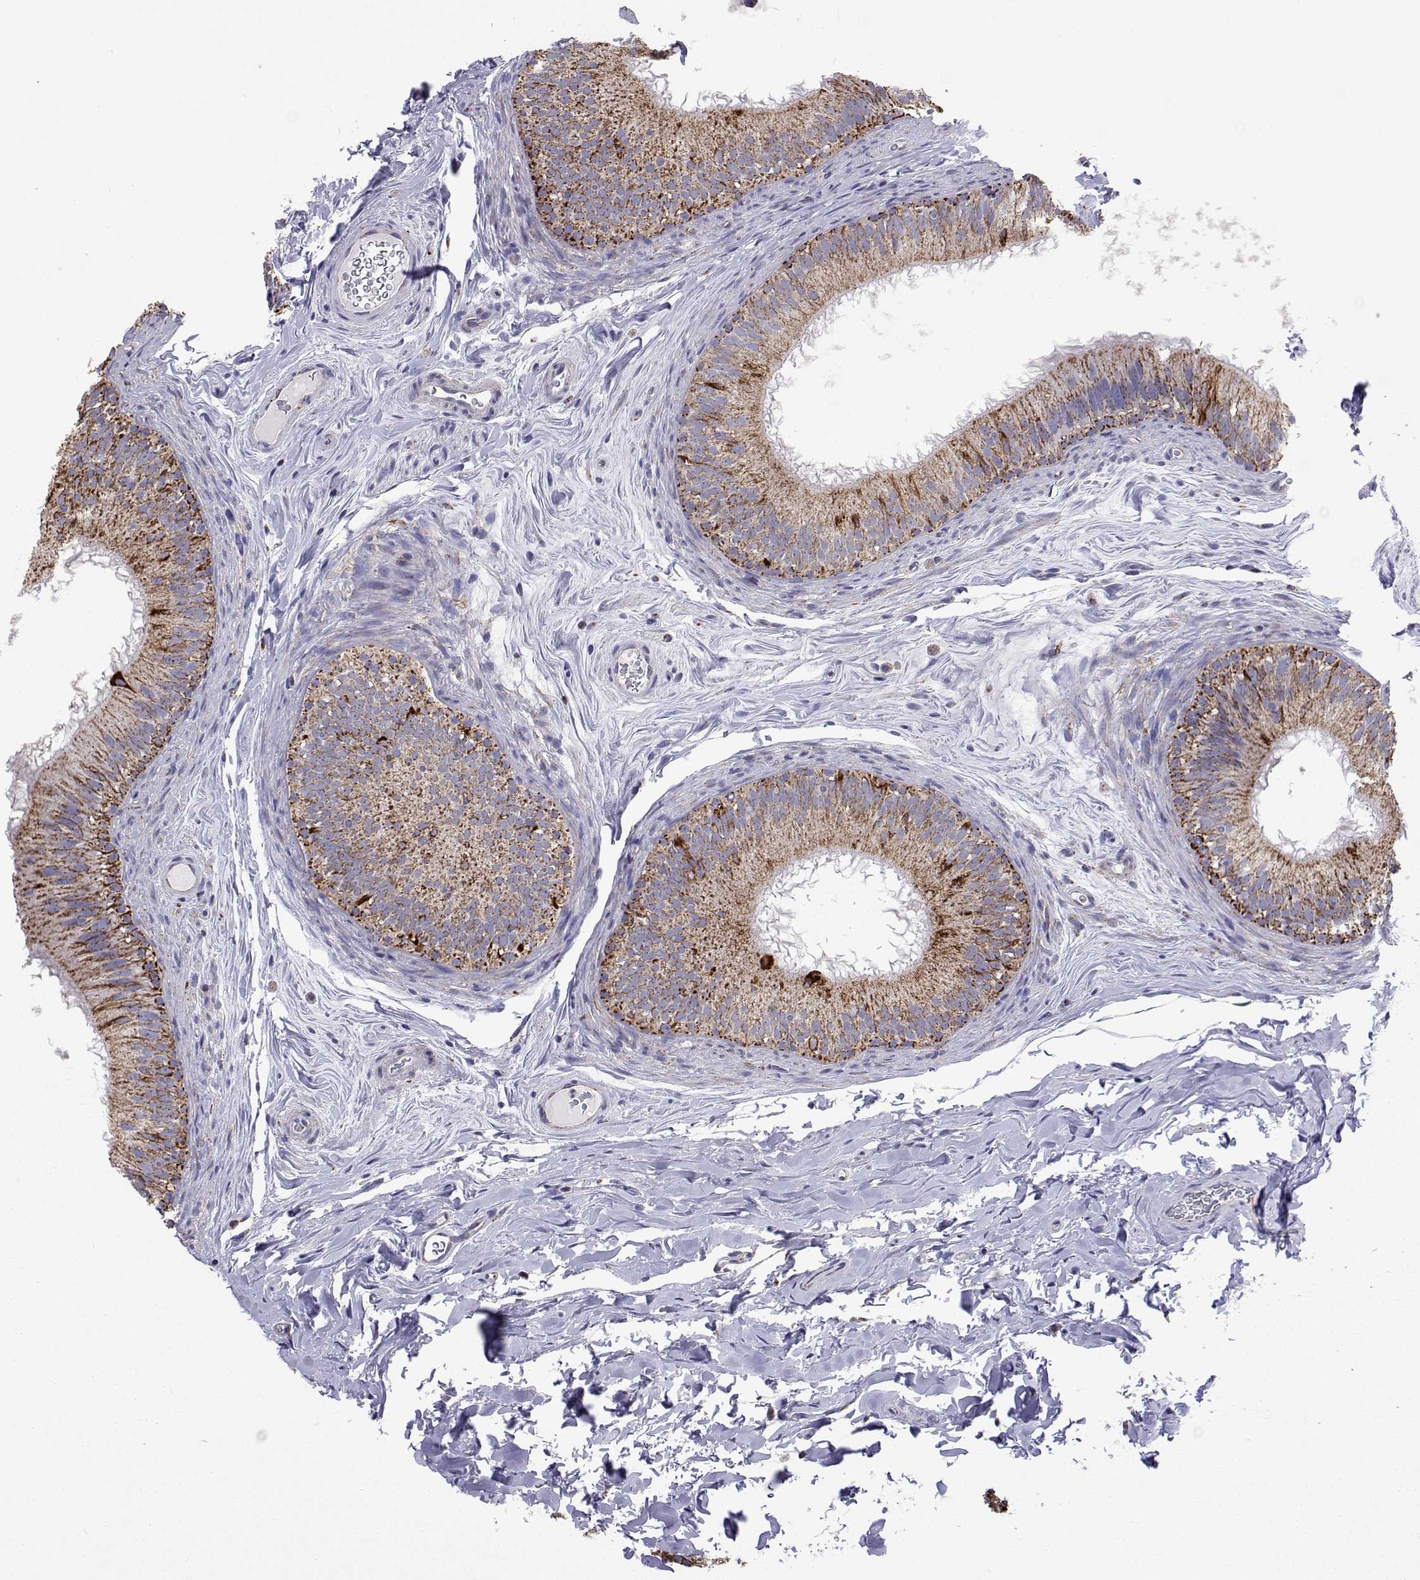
{"staining": {"intensity": "strong", "quantity": "25%-75%", "location": "cytoplasmic/membranous"}, "tissue": "epididymis", "cell_type": "Glandular cells", "image_type": "normal", "snomed": [{"axis": "morphology", "description": "Normal tissue, NOS"}, {"axis": "topography", "description": "Epididymis"}], "caption": "Immunohistochemical staining of unremarkable human epididymis demonstrates 25%-75% levels of strong cytoplasmic/membranous protein staining in approximately 25%-75% of glandular cells. Using DAB (3,3'-diaminobenzidine) (brown) and hematoxylin (blue) stains, captured at high magnification using brightfield microscopy.", "gene": "MCCC2", "patient": {"sex": "male", "age": 44}}